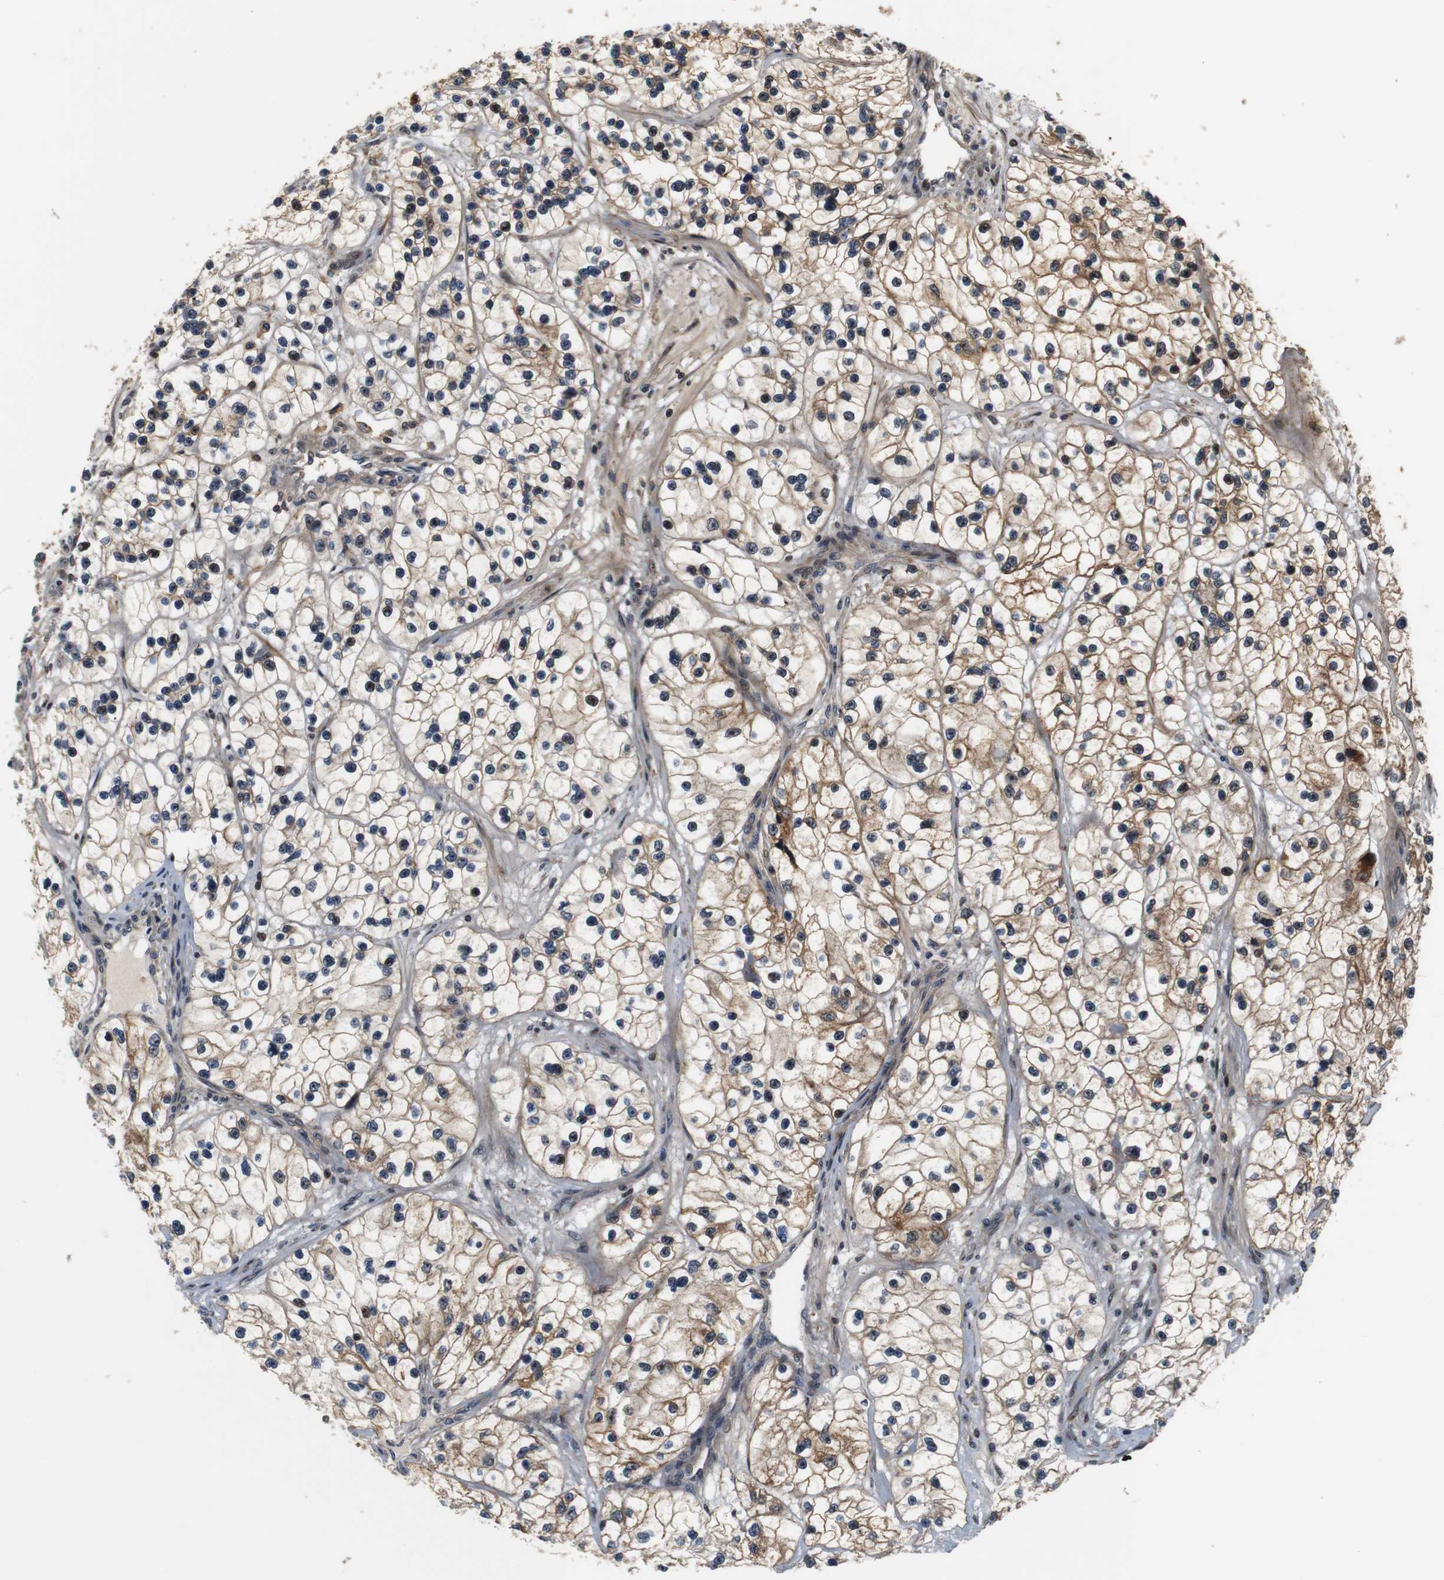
{"staining": {"intensity": "moderate", "quantity": ">75%", "location": "cytoplasmic/membranous"}, "tissue": "renal cancer", "cell_type": "Tumor cells", "image_type": "cancer", "snomed": [{"axis": "morphology", "description": "Adenocarcinoma, NOS"}, {"axis": "topography", "description": "Kidney"}], "caption": "Renal cancer stained with a protein marker demonstrates moderate staining in tumor cells.", "gene": "LRP4", "patient": {"sex": "female", "age": 57}}